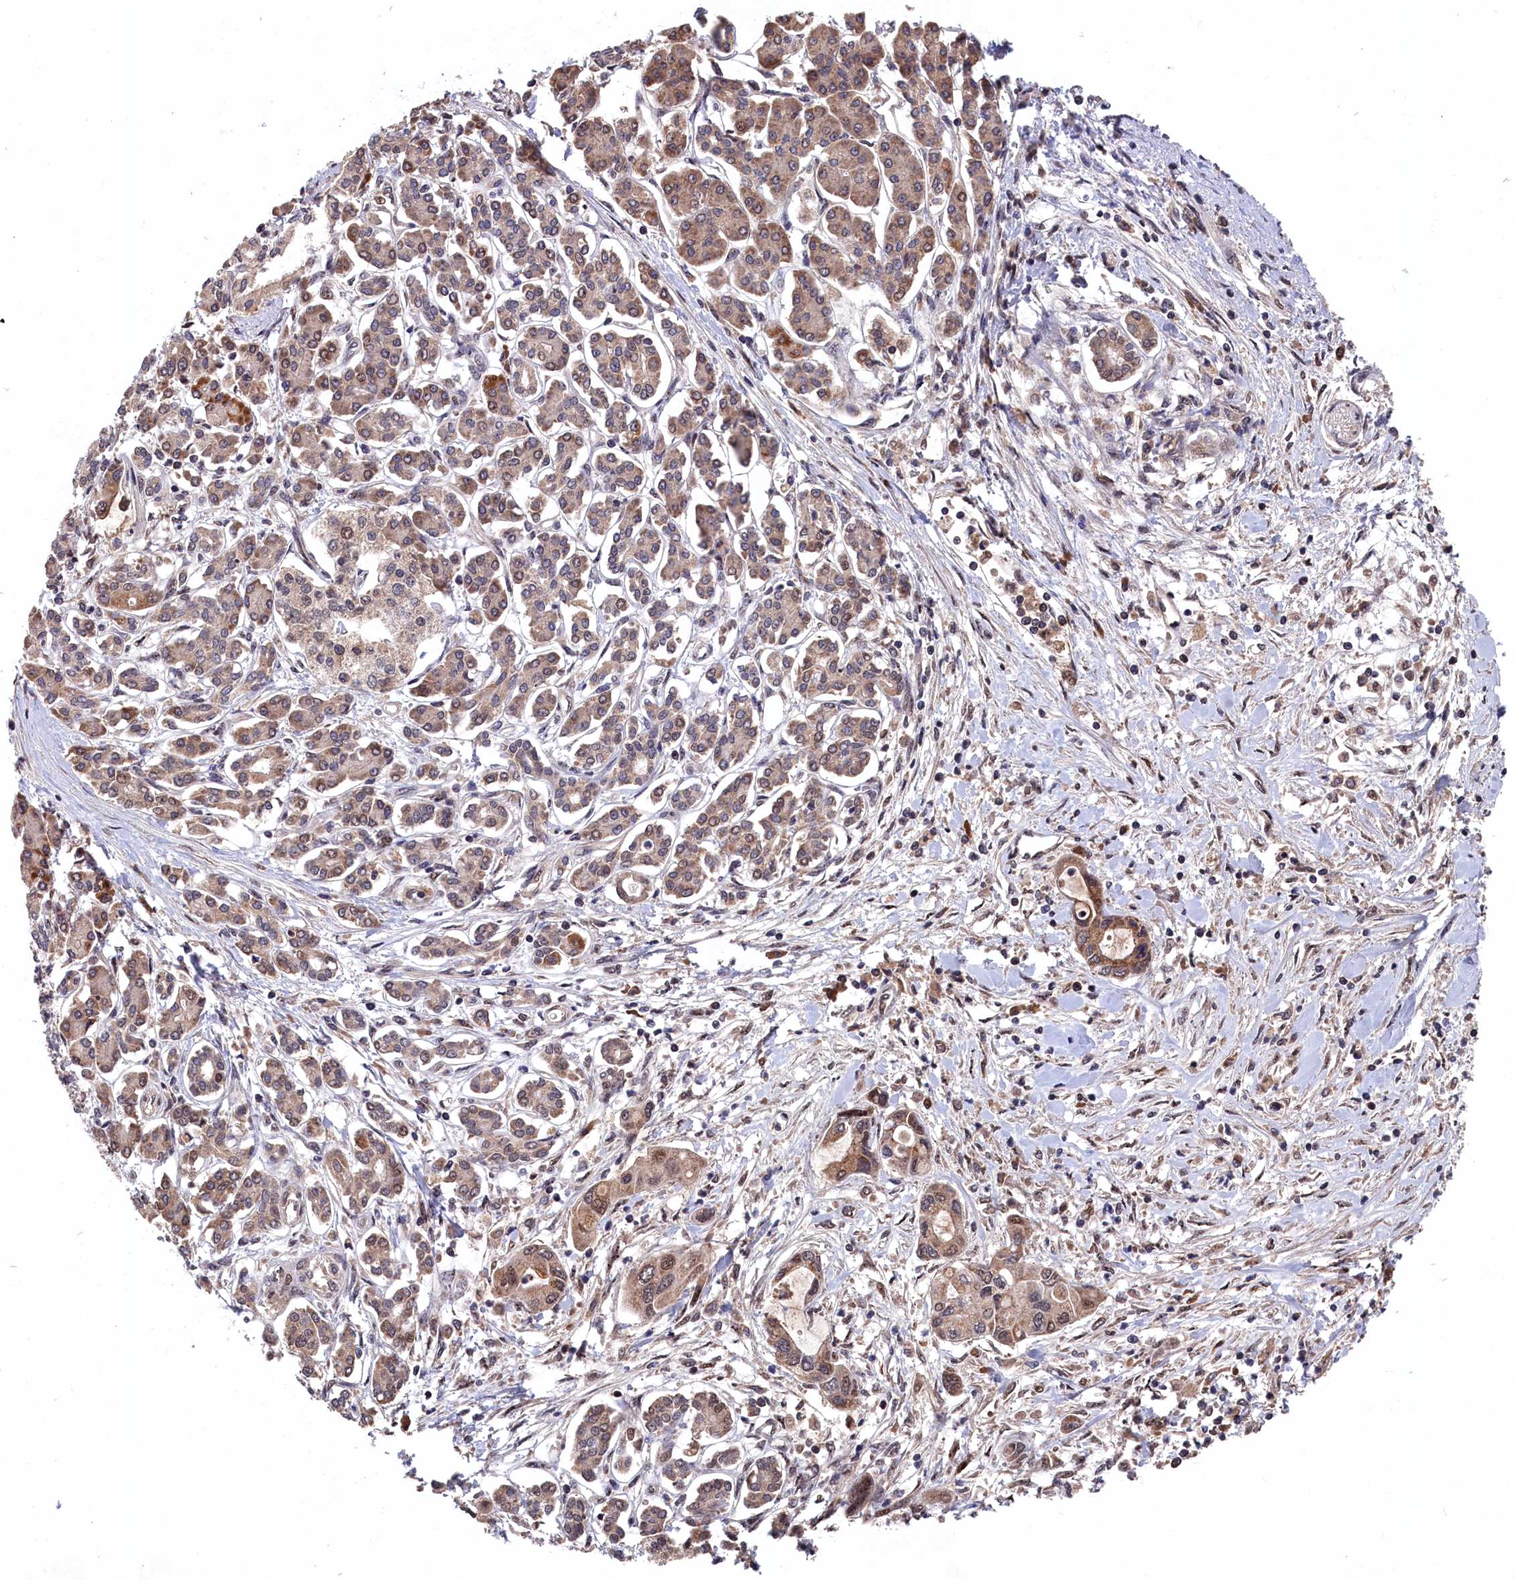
{"staining": {"intensity": "moderate", "quantity": ">75%", "location": "cytoplasmic/membranous,nuclear"}, "tissue": "pancreatic cancer", "cell_type": "Tumor cells", "image_type": "cancer", "snomed": [{"axis": "morphology", "description": "Normal tissue, NOS"}, {"axis": "morphology", "description": "Adenocarcinoma, NOS"}, {"axis": "topography", "description": "Pancreas"}], "caption": "Human adenocarcinoma (pancreatic) stained for a protein (brown) shows moderate cytoplasmic/membranous and nuclear positive positivity in about >75% of tumor cells.", "gene": "CLPX", "patient": {"sex": "female", "age": 64}}